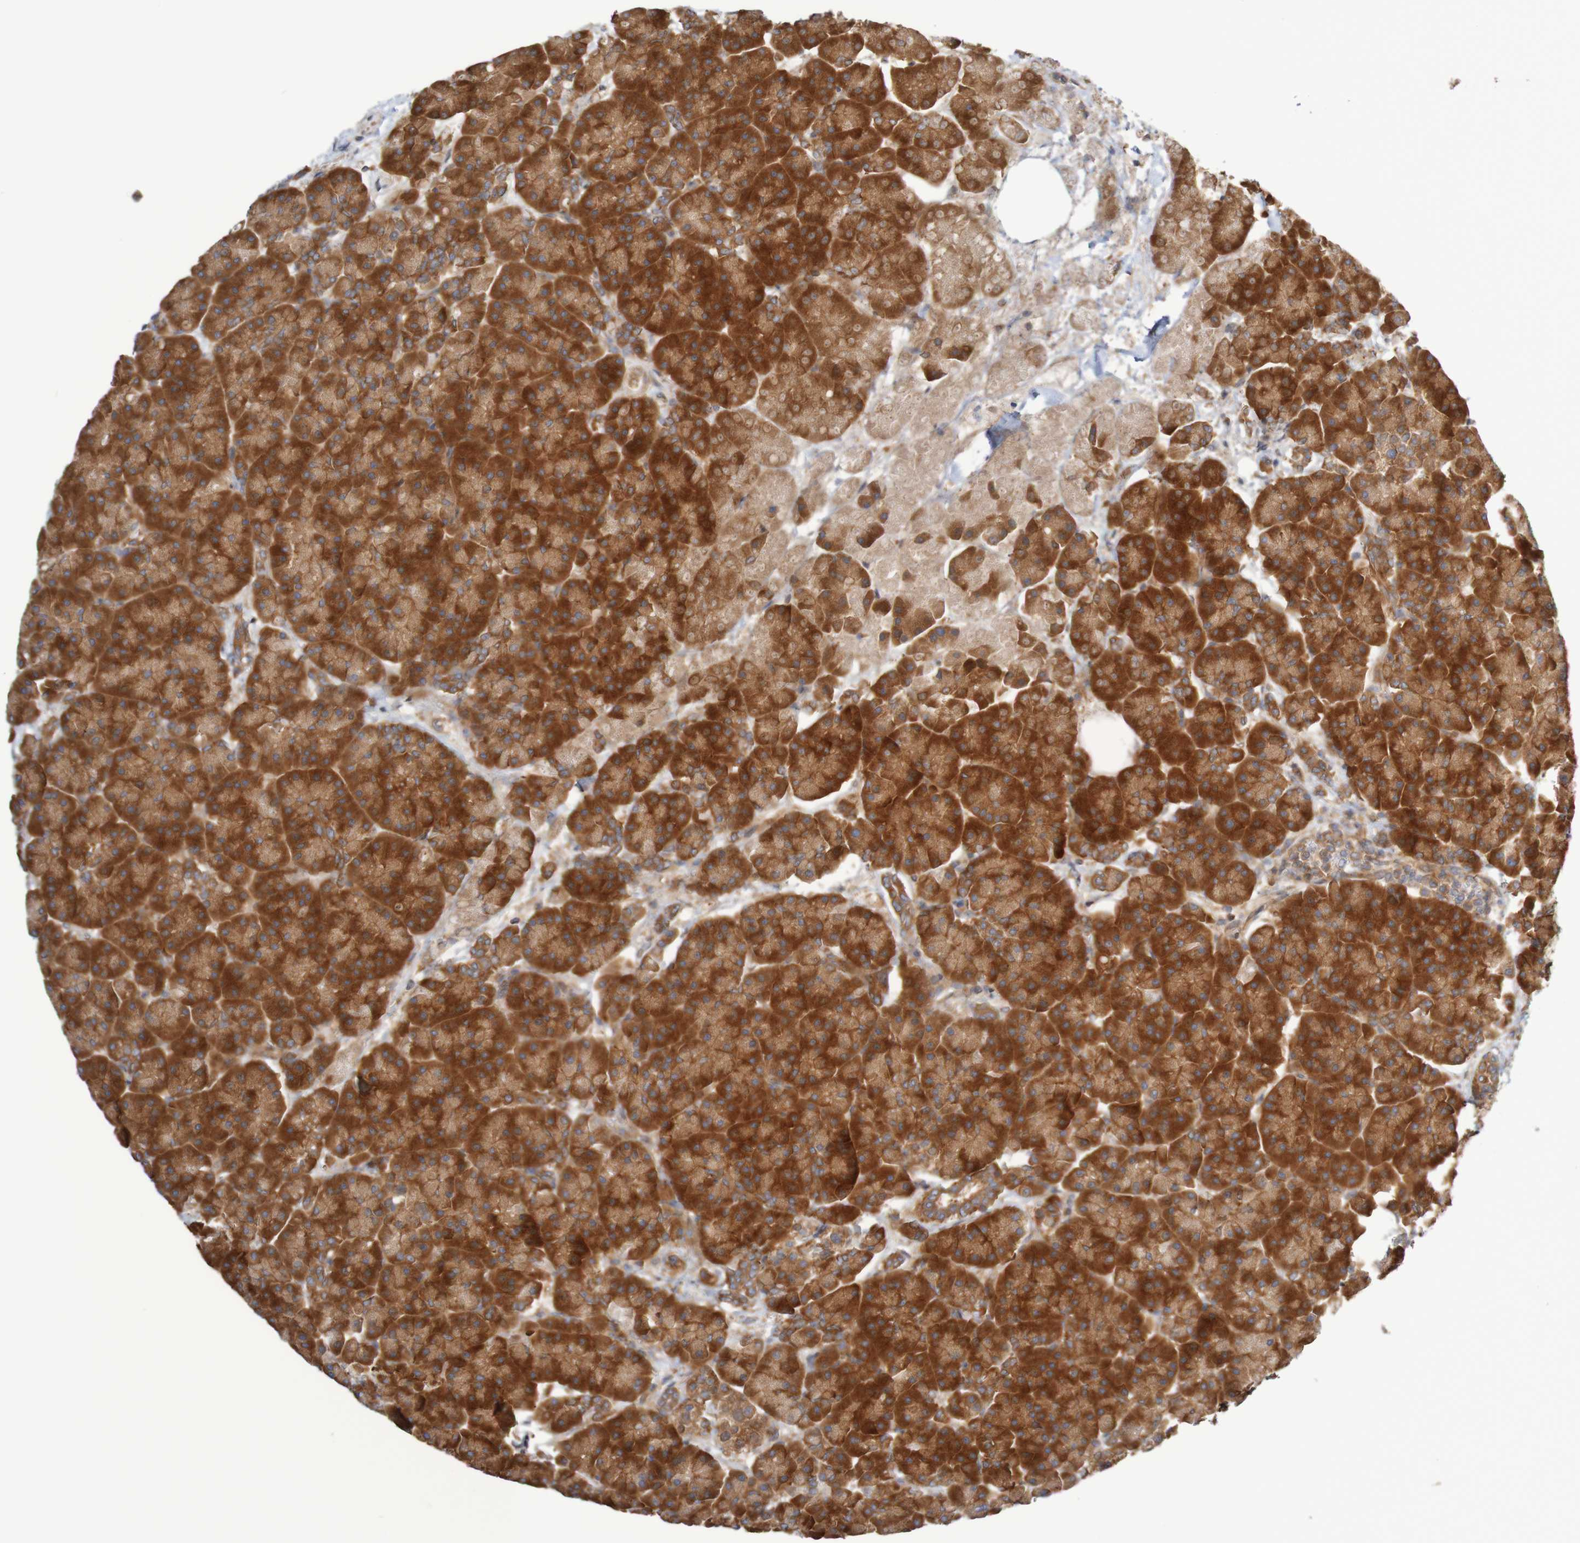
{"staining": {"intensity": "strong", "quantity": ">75%", "location": "cytoplasmic/membranous"}, "tissue": "pancreas", "cell_type": "Exocrine glandular cells", "image_type": "normal", "snomed": [{"axis": "morphology", "description": "Normal tissue, NOS"}, {"axis": "topography", "description": "Pancreas"}], "caption": "Brown immunohistochemical staining in benign human pancreas demonstrates strong cytoplasmic/membranous positivity in approximately >75% of exocrine glandular cells.", "gene": "LRRC47", "patient": {"sex": "female", "age": 70}}